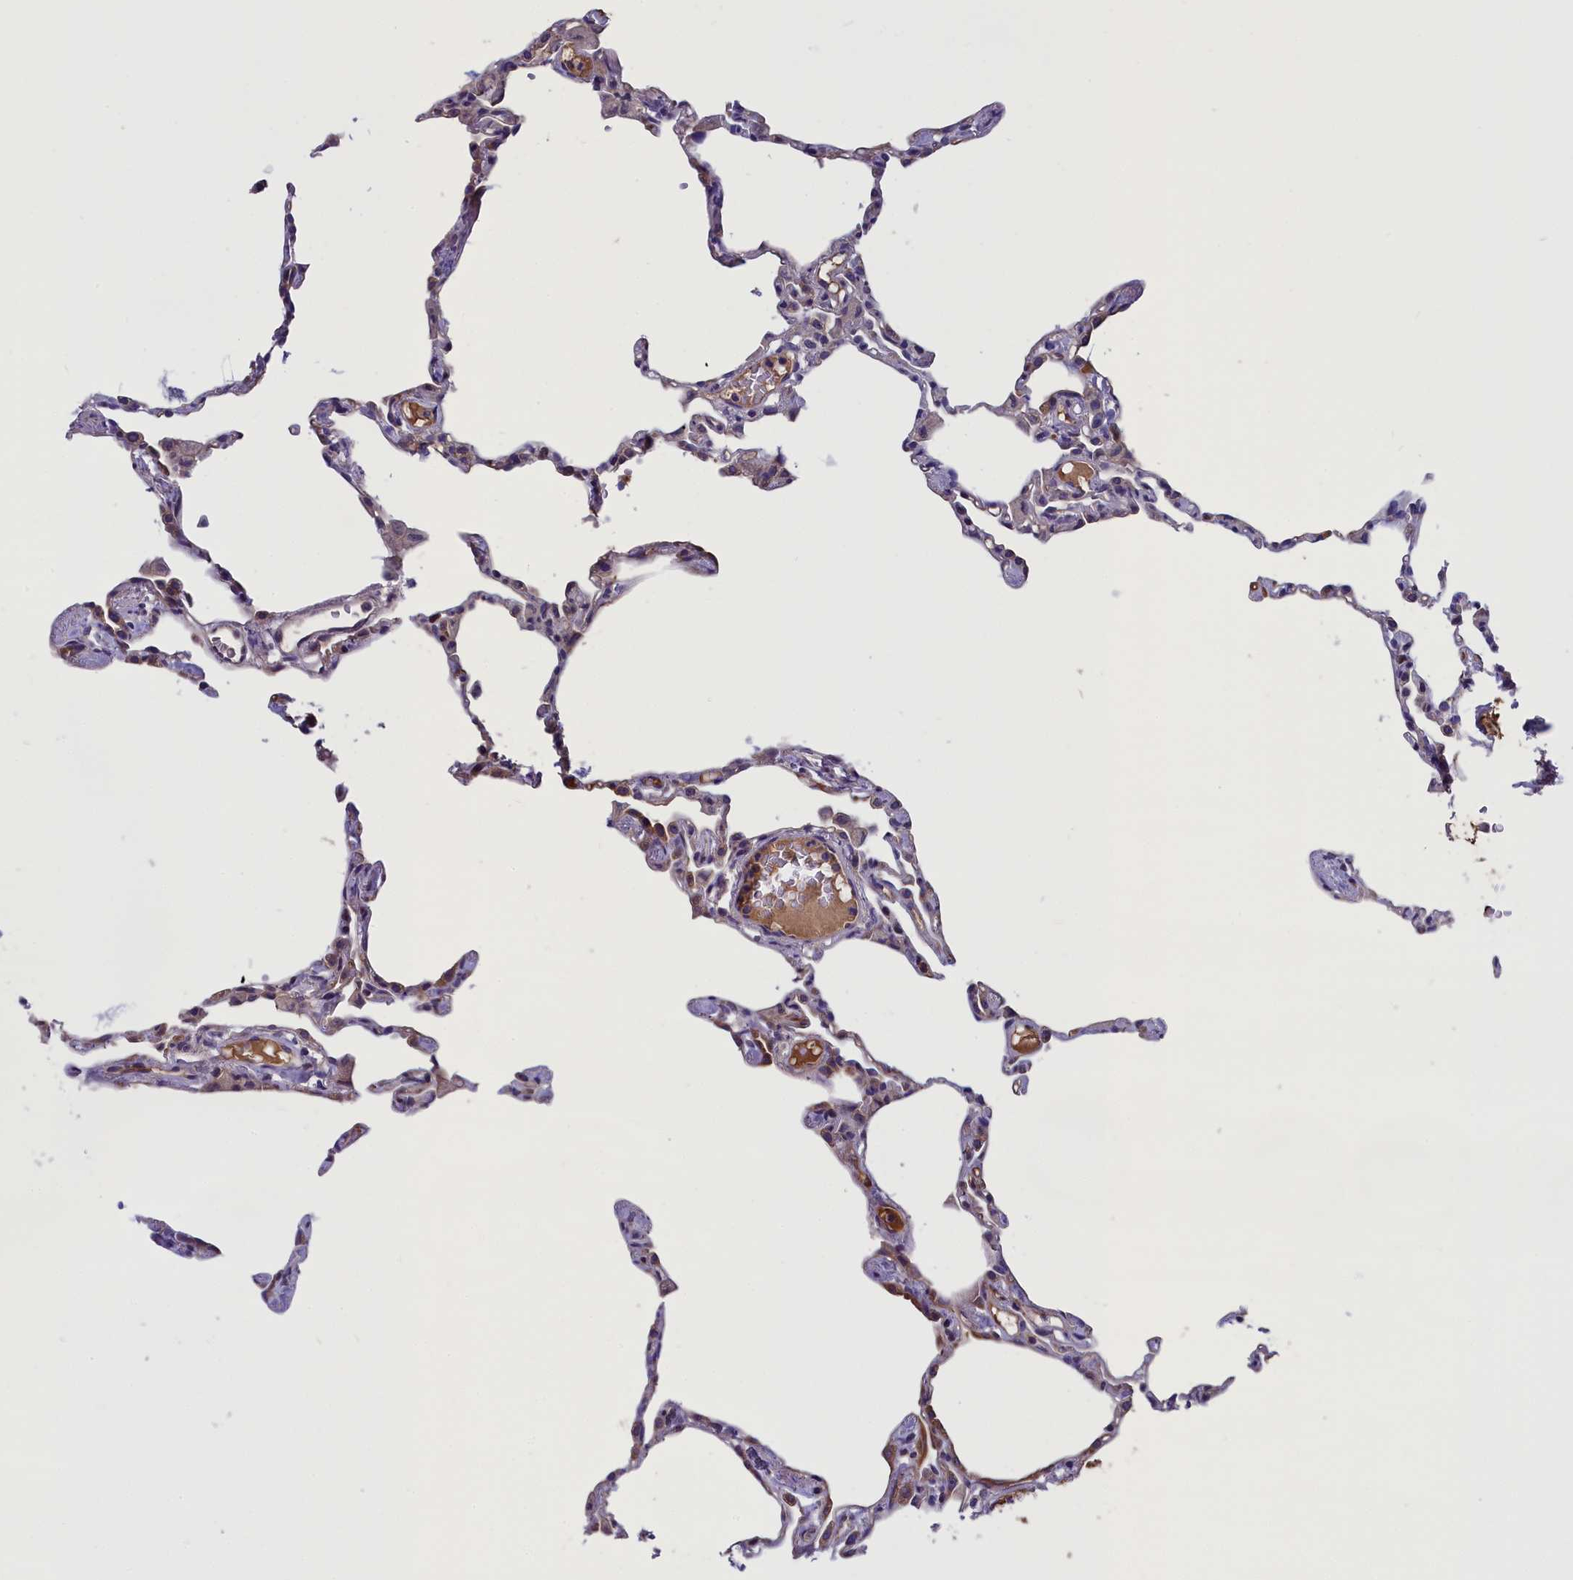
{"staining": {"intensity": "moderate", "quantity": "25%-75%", "location": "cytoplasmic/membranous"}, "tissue": "lung", "cell_type": "Alveolar cells", "image_type": "normal", "snomed": [{"axis": "morphology", "description": "Normal tissue, NOS"}, {"axis": "topography", "description": "Lung"}], "caption": "A brown stain highlights moderate cytoplasmic/membranous positivity of a protein in alveolar cells of normal human lung. The staining was performed using DAB (3,3'-diaminobenzidine) to visualize the protein expression in brown, while the nuclei were stained in blue with hematoxylin (Magnification: 20x).", "gene": "ABCC8", "patient": {"sex": "female", "age": 49}}